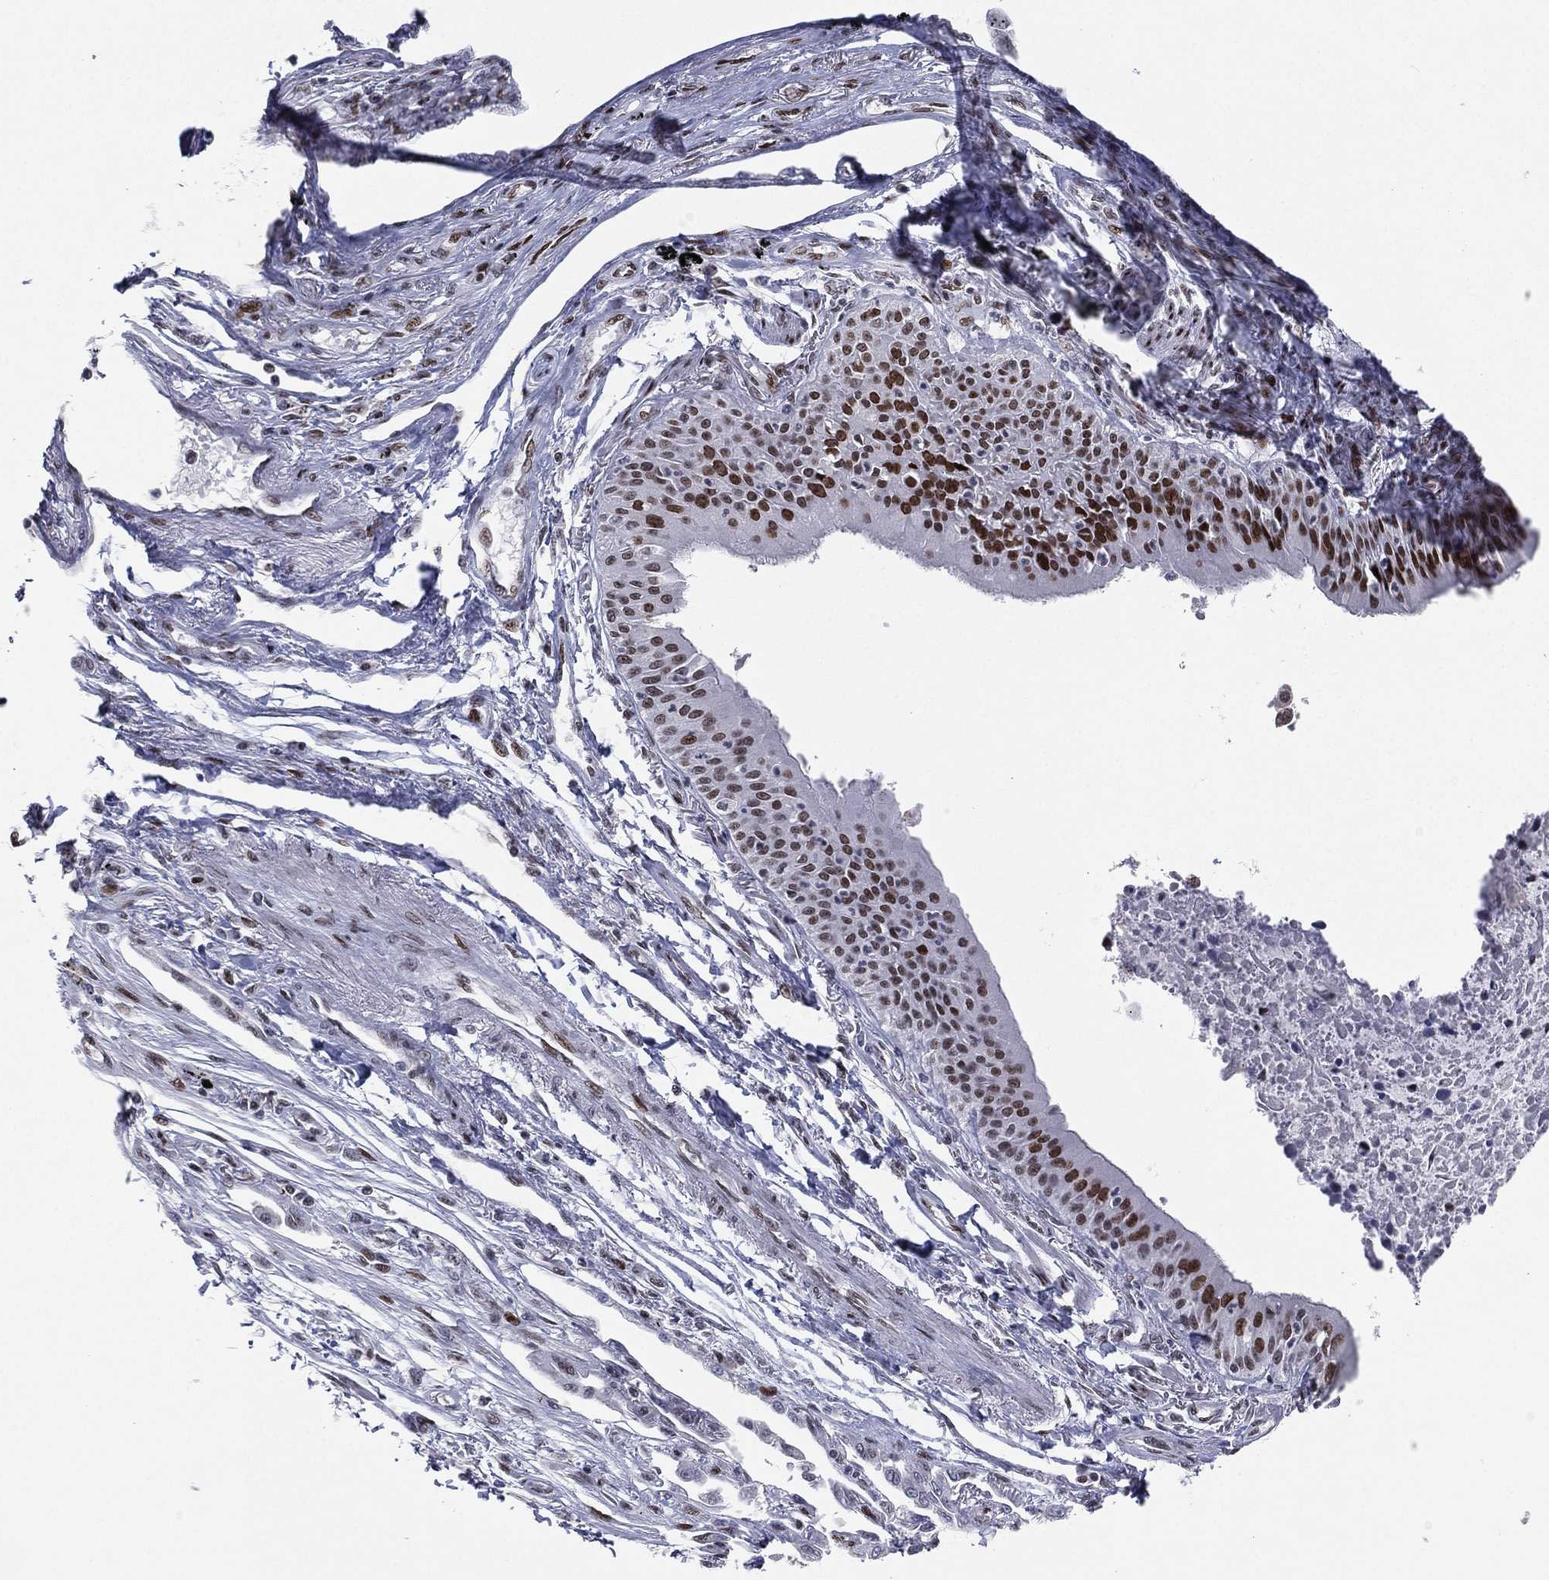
{"staining": {"intensity": "moderate", "quantity": "25%-75%", "location": "nuclear"}, "tissue": "lung cancer", "cell_type": "Tumor cells", "image_type": "cancer", "snomed": [{"axis": "morphology", "description": "Squamous cell carcinoma, NOS"}, {"axis": "topography", "description": "Lung"}], "caption": "Human lung cancer (squamous cell carcinoma) stained for a protein (brown) displays moderate nuclear positive expression in approximately 25%-75% of tumor cells.", "gene": "RTF1", "patient": {"sex": "male", "age": 73}}